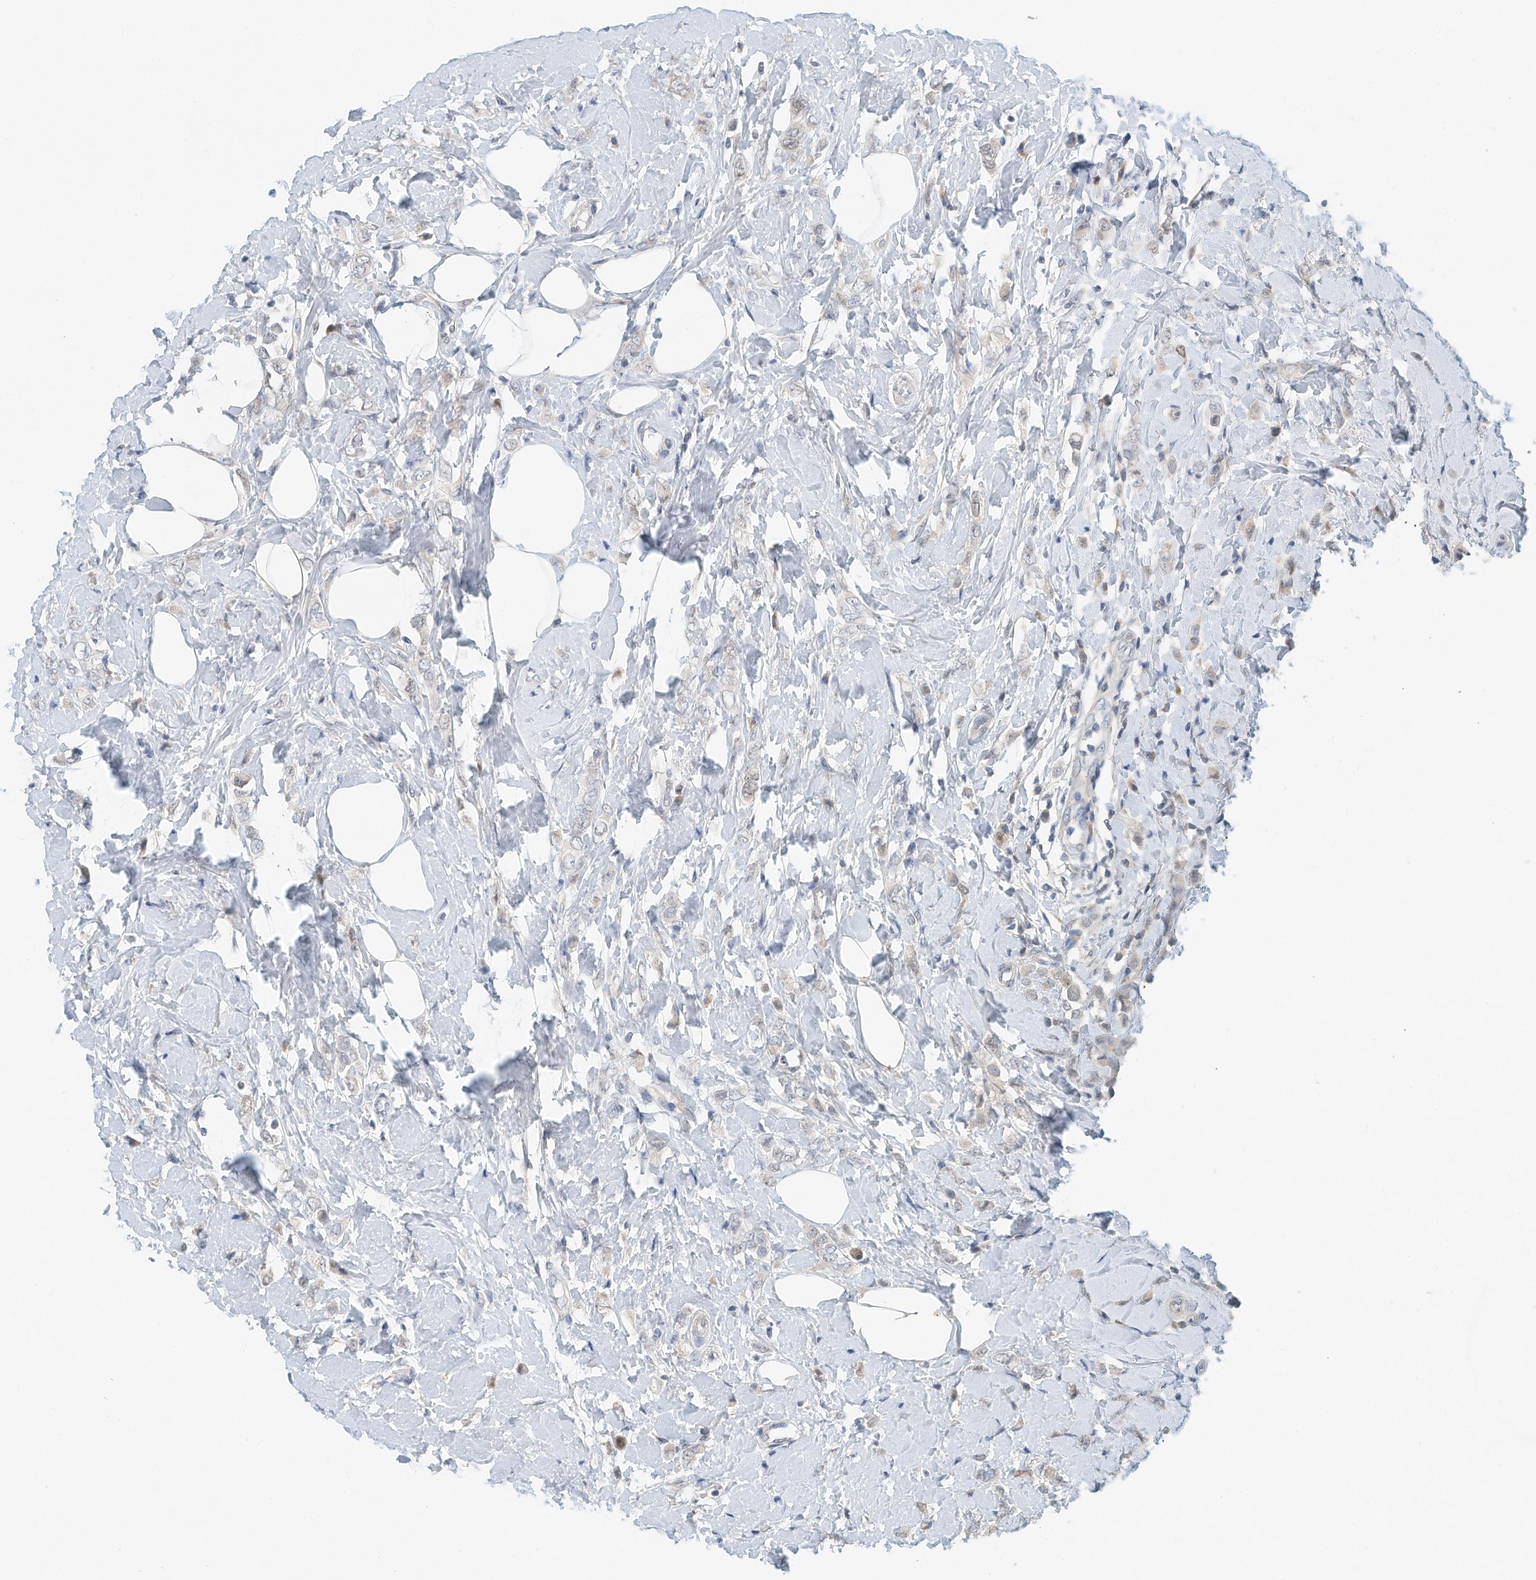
{"staining": {"intensity": "negative", "quantity": "none", "location": "none"}, "tissue": "breast cancer", "cell_type": "Tumor cells", "image_type": "cancer", "snomed": [{"axis": "morphology", "description": "Lobular carcinoma"}, {"axis": "topography", "description": "Breast"}], "caption": "Immunohistochemistry photomicrograph of neoplastic tissue: breast lobular carcinoma stained with DAB (3,3'-diaminobenzidine) demonstrates no significant protein expression in tumor cells.", "gene": "ARHGAP28", "patient": {"sex": "female", "age": 47}}